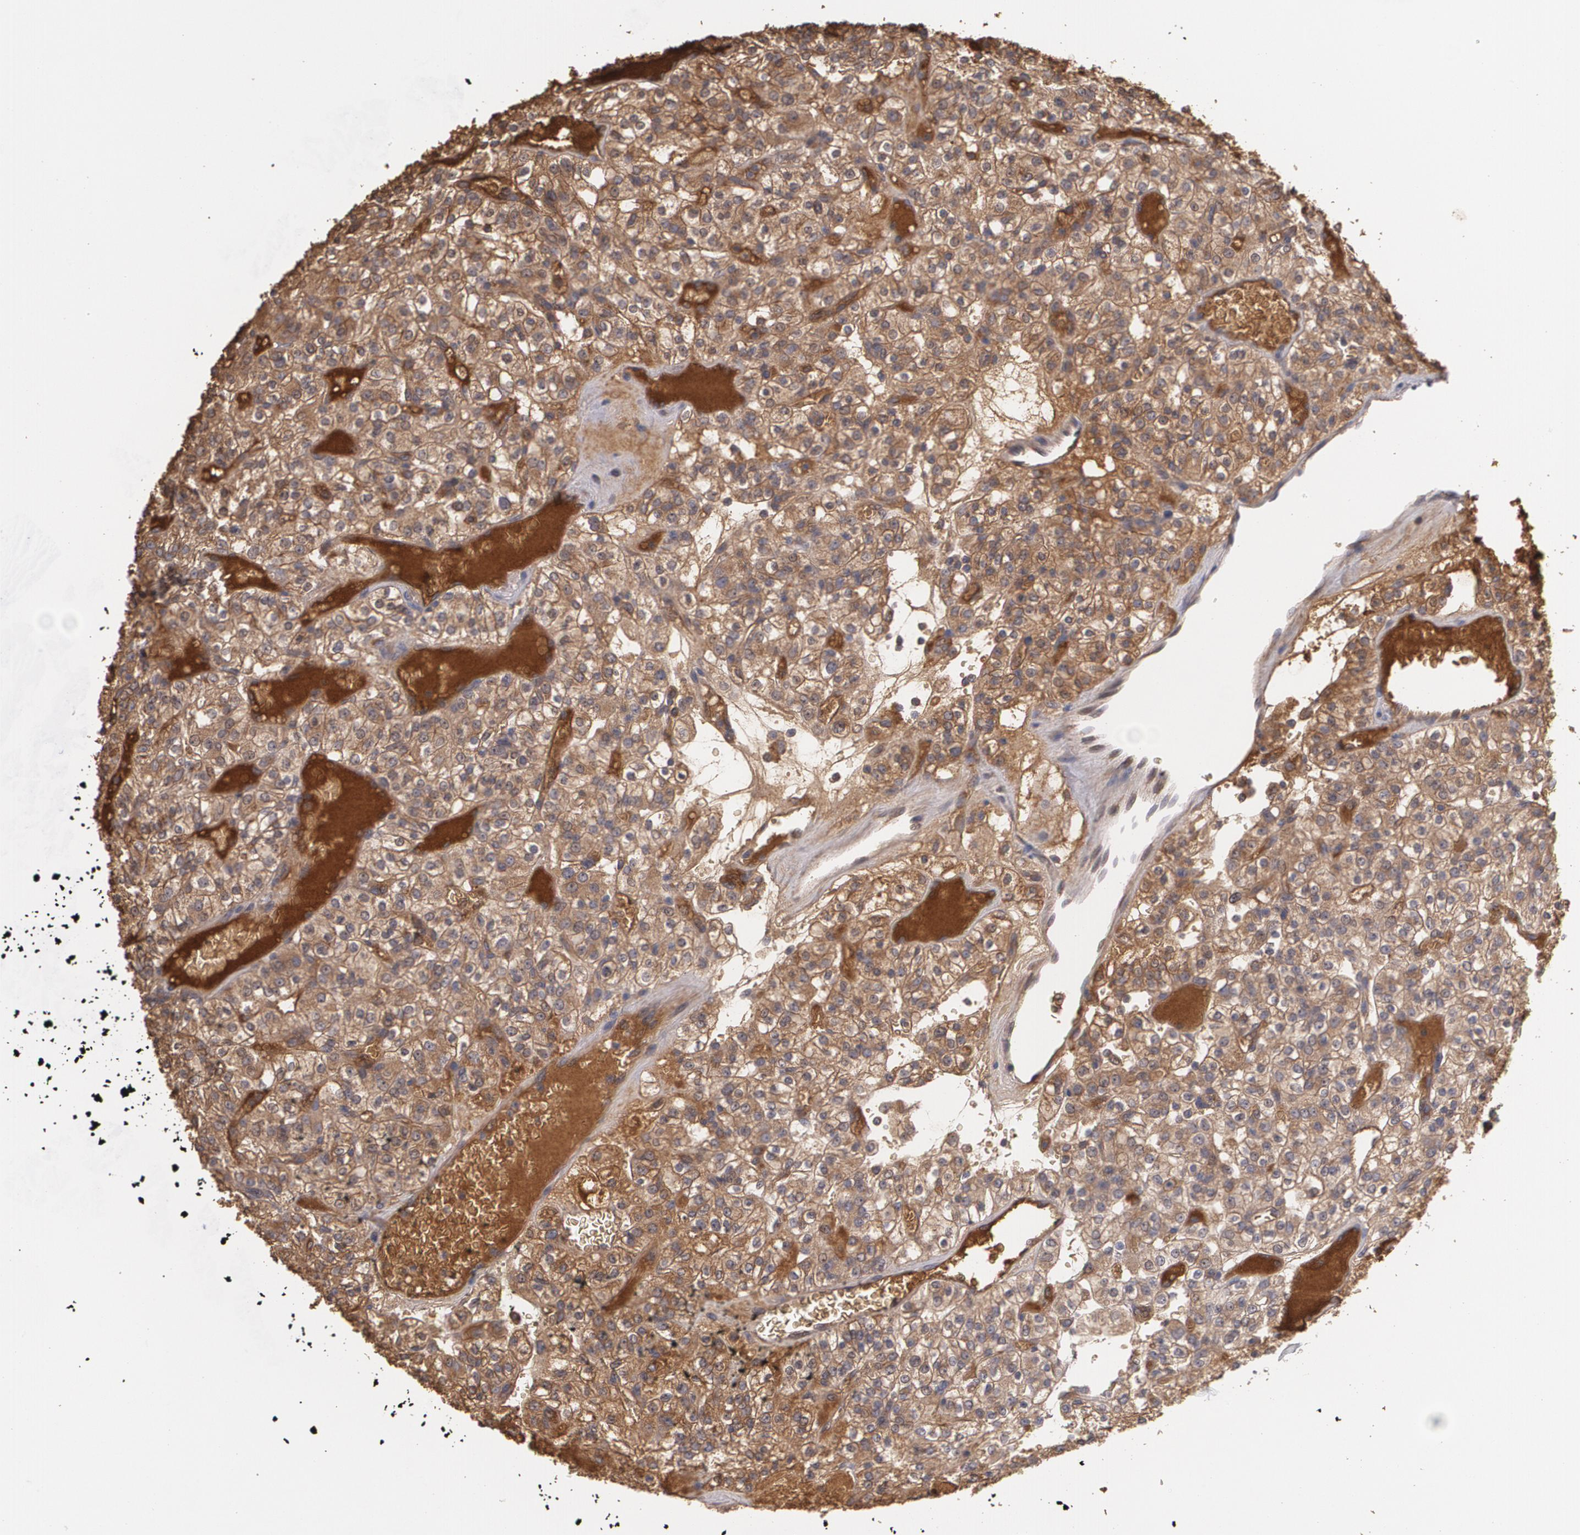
{"staining": {"intensity": "moderate", "quantity": ">75%", "location": "cytoplasmic/membranous"}, "tissue": "renal cancer", "cell_type": "Tumor cells", "image_type": "cancer", "snomed": [{"axis": "morphology", "description": "Normal tissue, NOS"}, {"axis": "morphology", "description": "Adenocarcinoma, NOS"}, {"axis": "topography", "description": "Kidney"}], "caption": "Protein expression analysis of renal adenocarcinoma shows moderate cytoplasmic/membranous positivity in approximately >75% of tumor cells.", "gene": "PON1", "patient": {"sex": "female", "age": 72}}